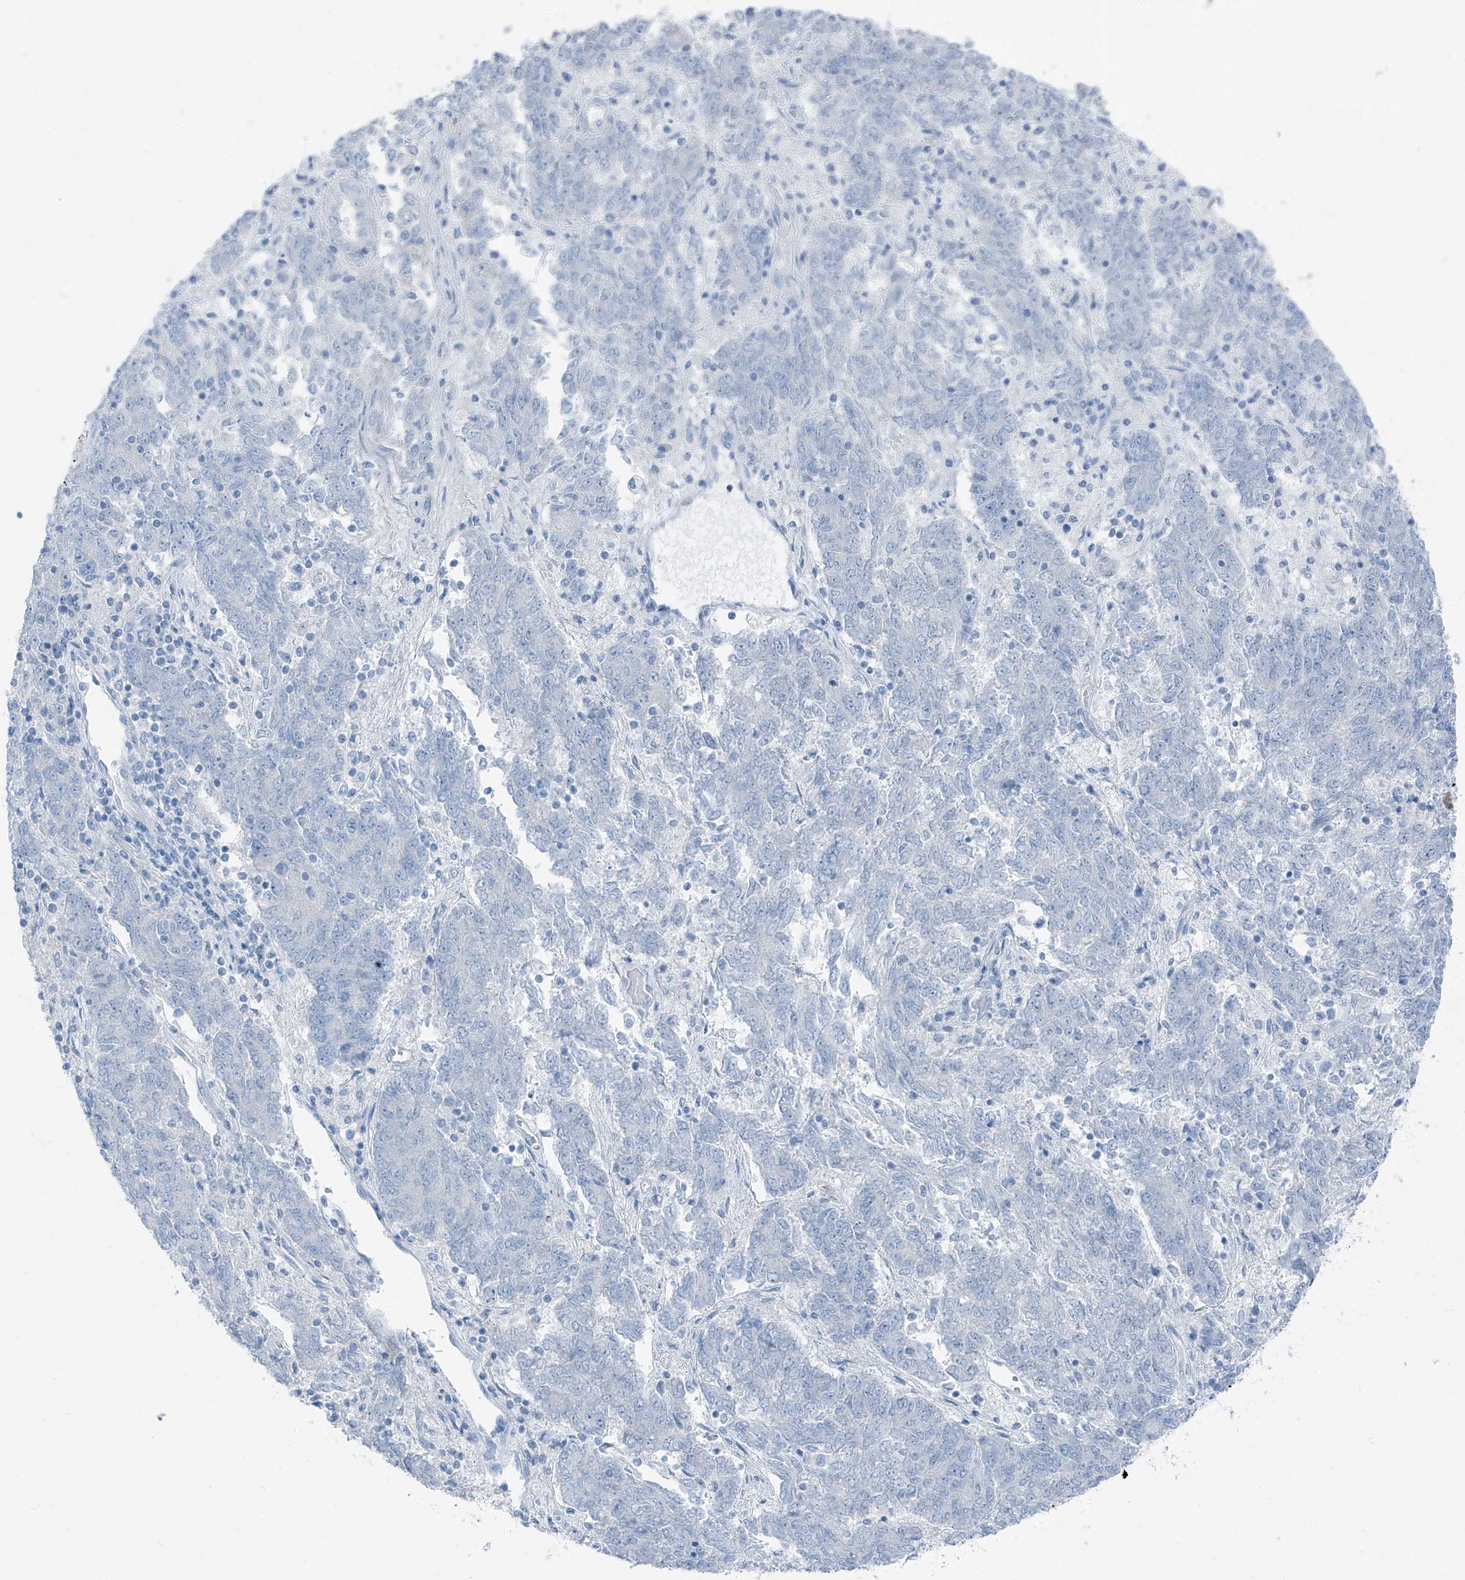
{"staining": {"intensity": "negative", "quantity": "none", "location": "none"}, "tissue": "endometrial cancer", "cell_type": "Tumor cells", "image_type": "cancer", "snomed": [{"axis": "morphology", "description": "Adenocarcinoma, NOS"}, {"axis": "topography", "description": "Endometrium"}], "caption": "A high-resolution image shows IHC staining of endometrial cancer, which demonstrates no significant positivity in tumor cells.", "gene": "RGN", "patient": {"sex": "female", "age": 80}}